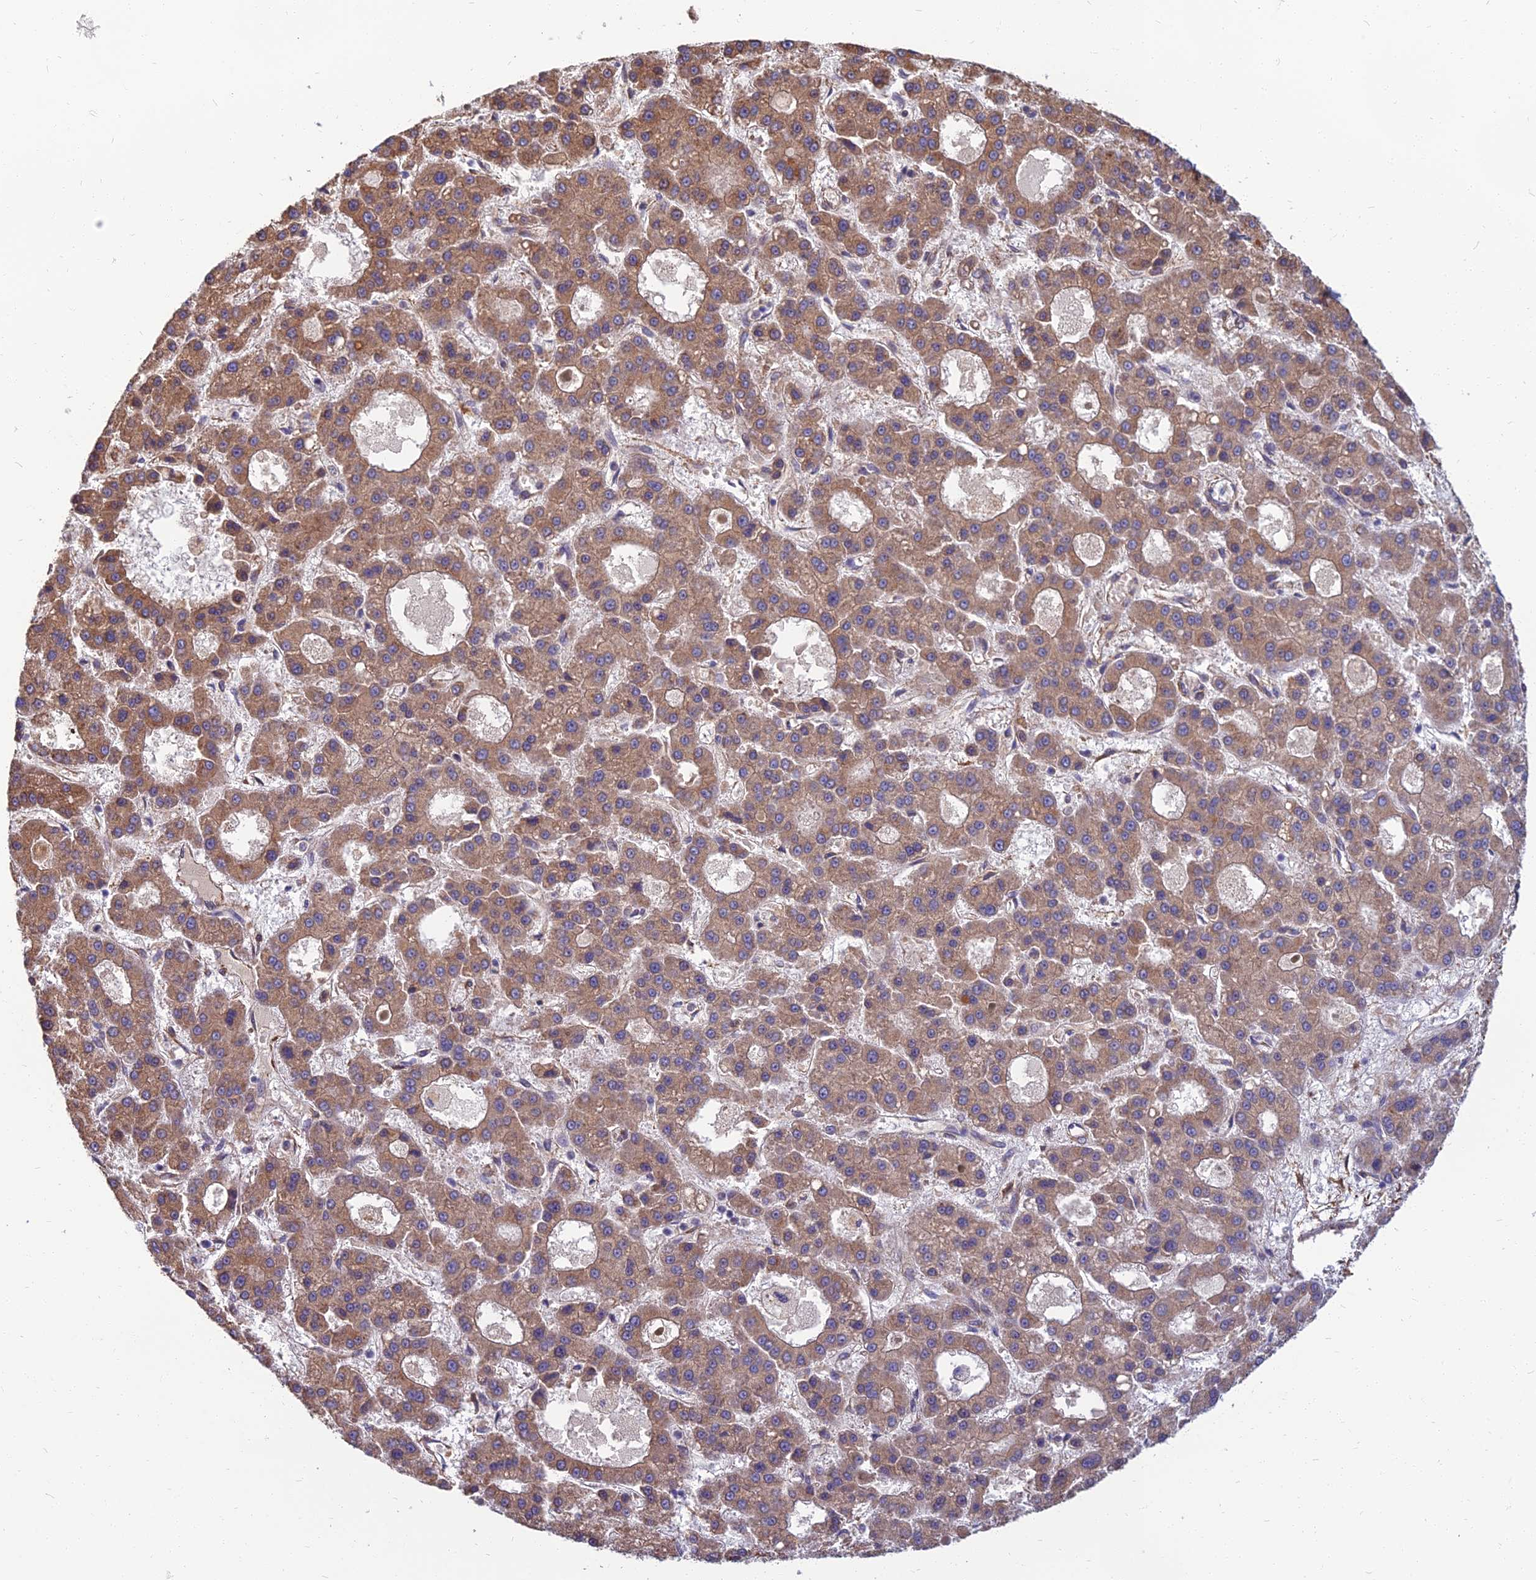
{"staining": {"intensity": "moderate", "quantity": ">75%", "location": "cytoplasmic/membranous"}, "tissue": "liver cancer", "cell_type": "Tumor cells", "image_type": "cancer", "snomed": [{"axis": "morphology", "description": "Carcinoma, Hepatocellular, NOS"}, {"axis": "topography", "description": "Liver"}], "caption": "A photomicrograph of human liver cancer stained for a protein demonstrates moderate cytoplasmic/membranous brown staining in tumor cells.", "gene": "WDR24", "patient": {"sex": "male", "age": 70}}